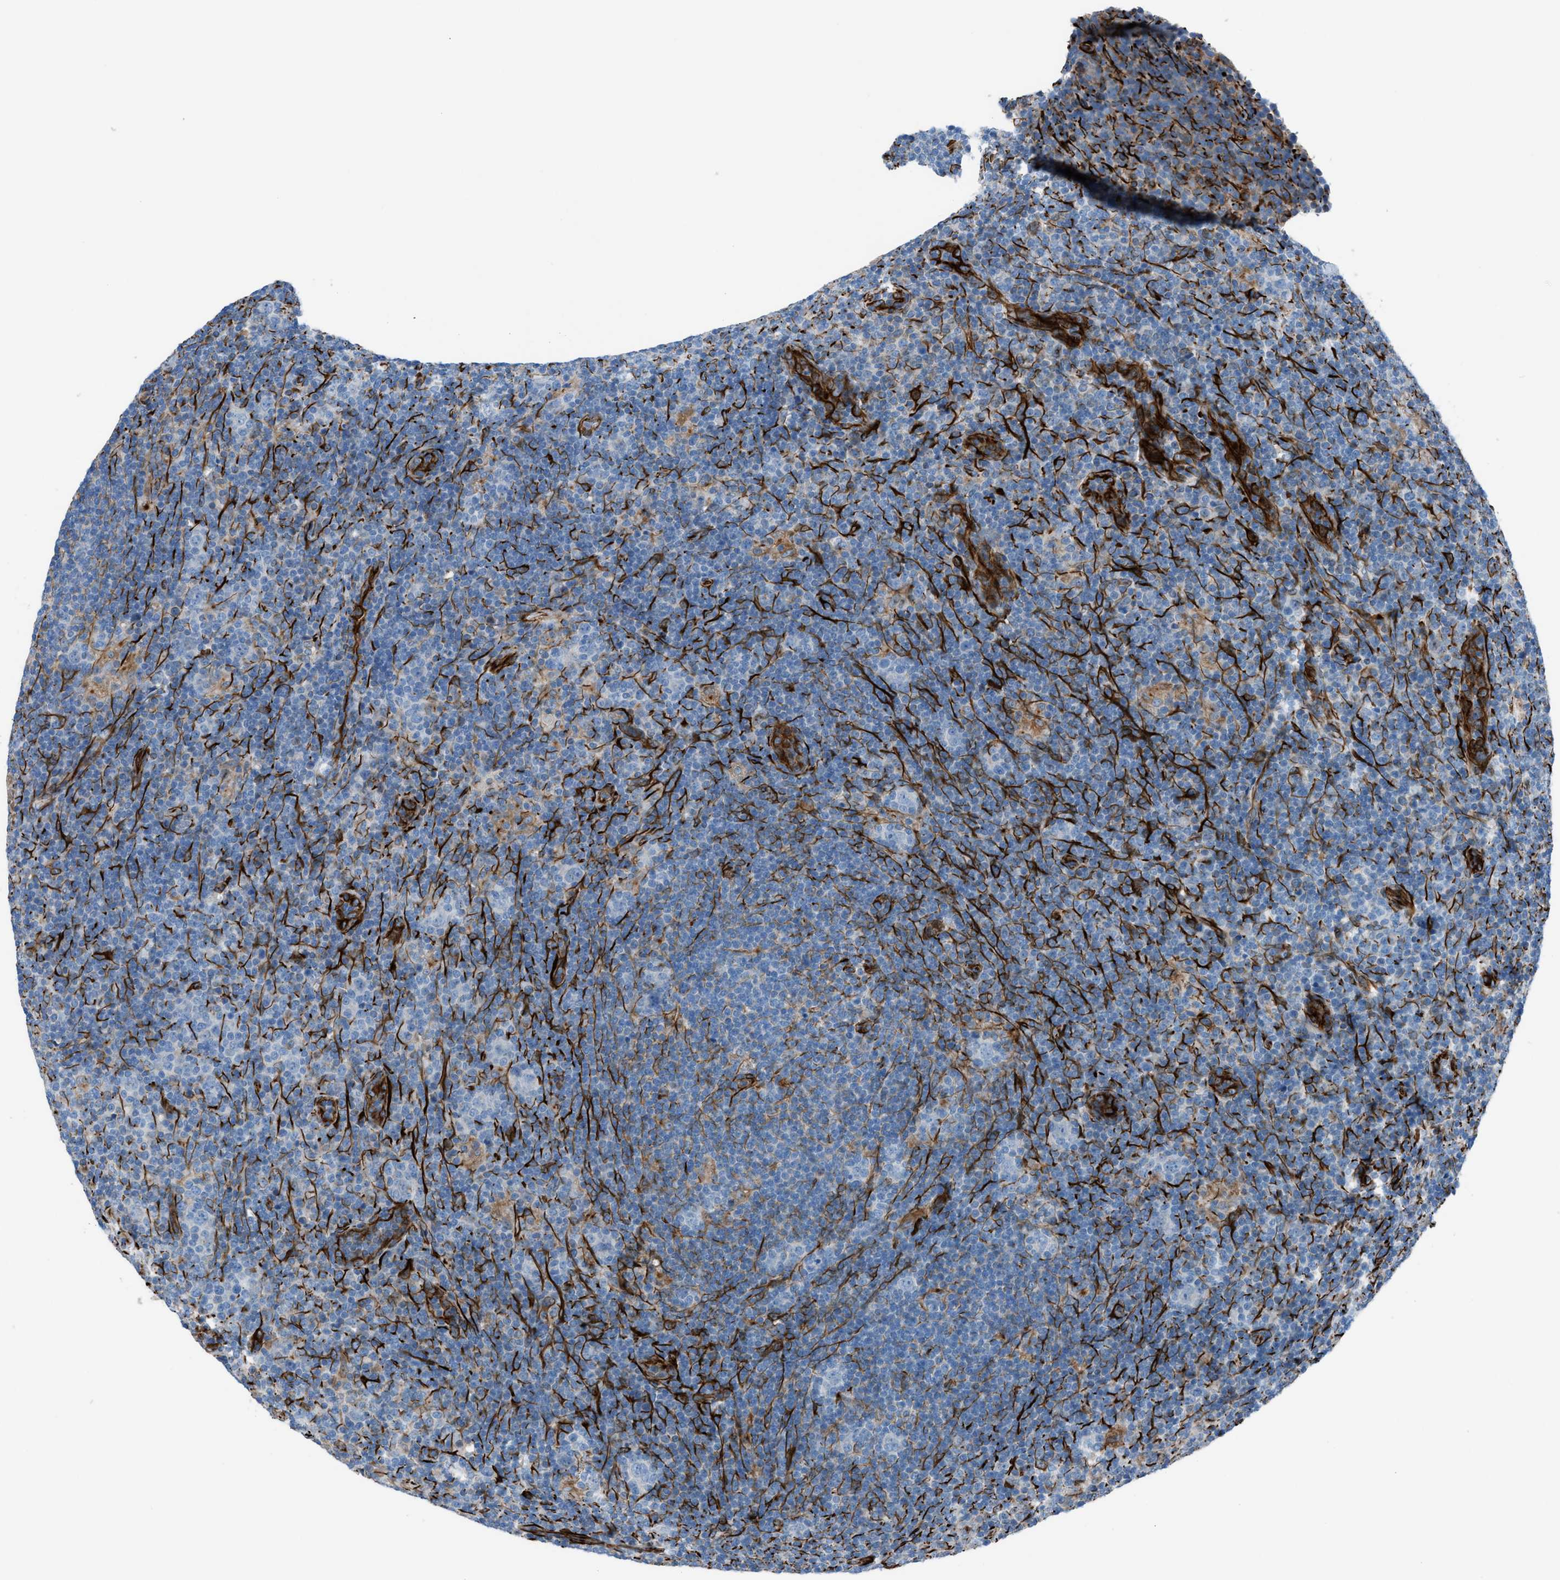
{"staining": {"intensity": "negative", "quantity": "none", "location": "none"}, "tissue": "lymphoma", "cell_type": "Tumor cells", "image_type": "cancer", "snomed": [{"axis": "morphology", "description": "Hodgkin's disease, NOS"}, {"axis": "topography", "description": "Lymph node"}], "caption": "Protein analysis of lymphoma reveals no significant expression in tumor cells. (DAB immunohistochemistry with hematoxylin counter stain).", "gene": "CABP7", "patient": {"sex": "female", "age": 57}}